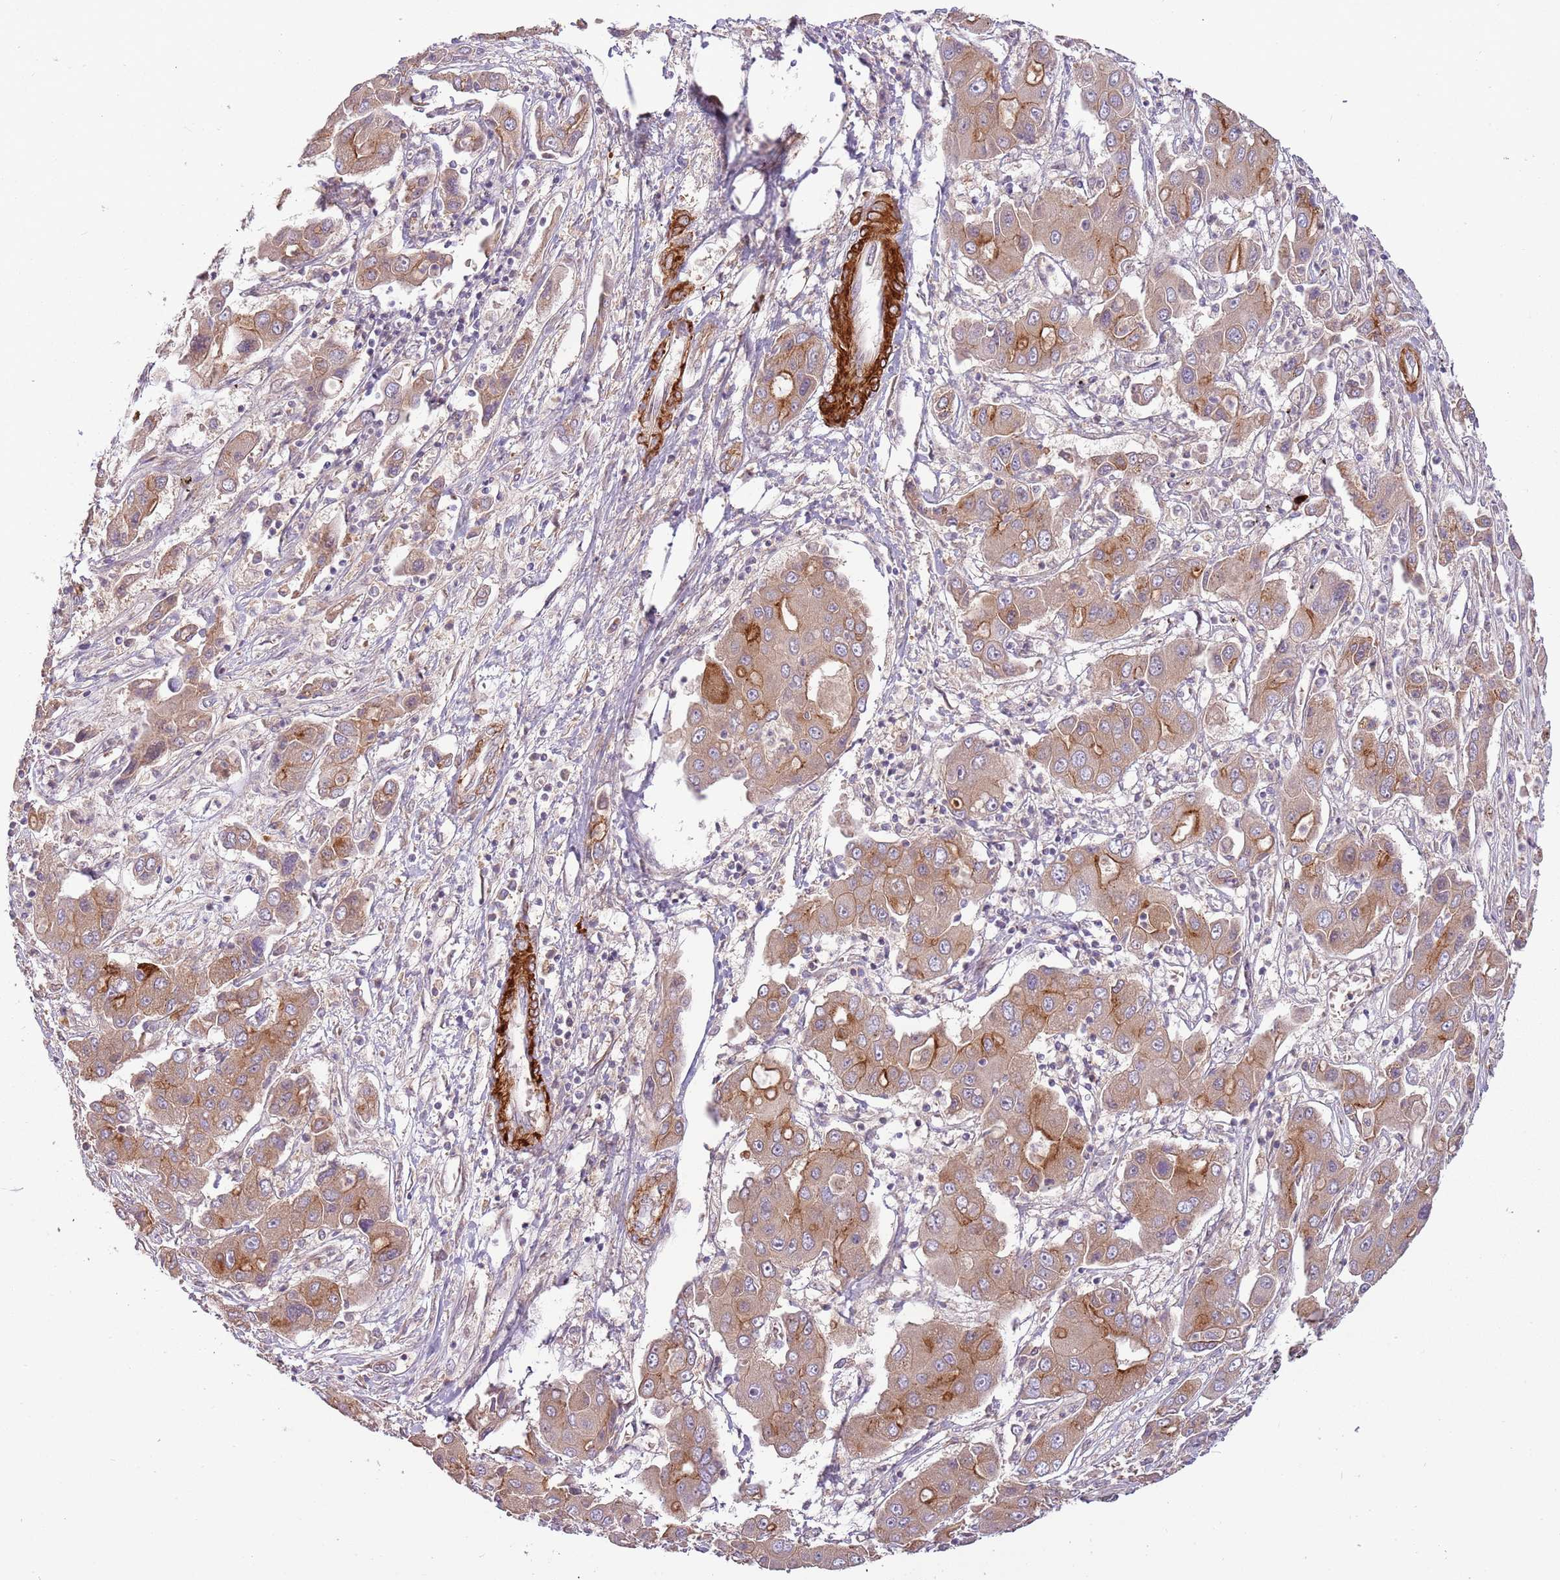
{"staining": {"intensity": "moderate", "quantity": ">75%", "location": "cytoplasmic/membranous"}, "tissue": "liver cancer", "cell_type": "Tumor cells", "image_type": "cancer", "snomed": [{"axis": "morphology", "description": "Cholangiocarcinoma"}, {"axis": "topography", "description": "Liver"}], "caption": "A brown stain shows moderate cytoplasmic/membranous positivity of a protein in human liver cancer tumor cells.", "gene": "RNF128", "patient": {"sex": "male", "age": 67}}